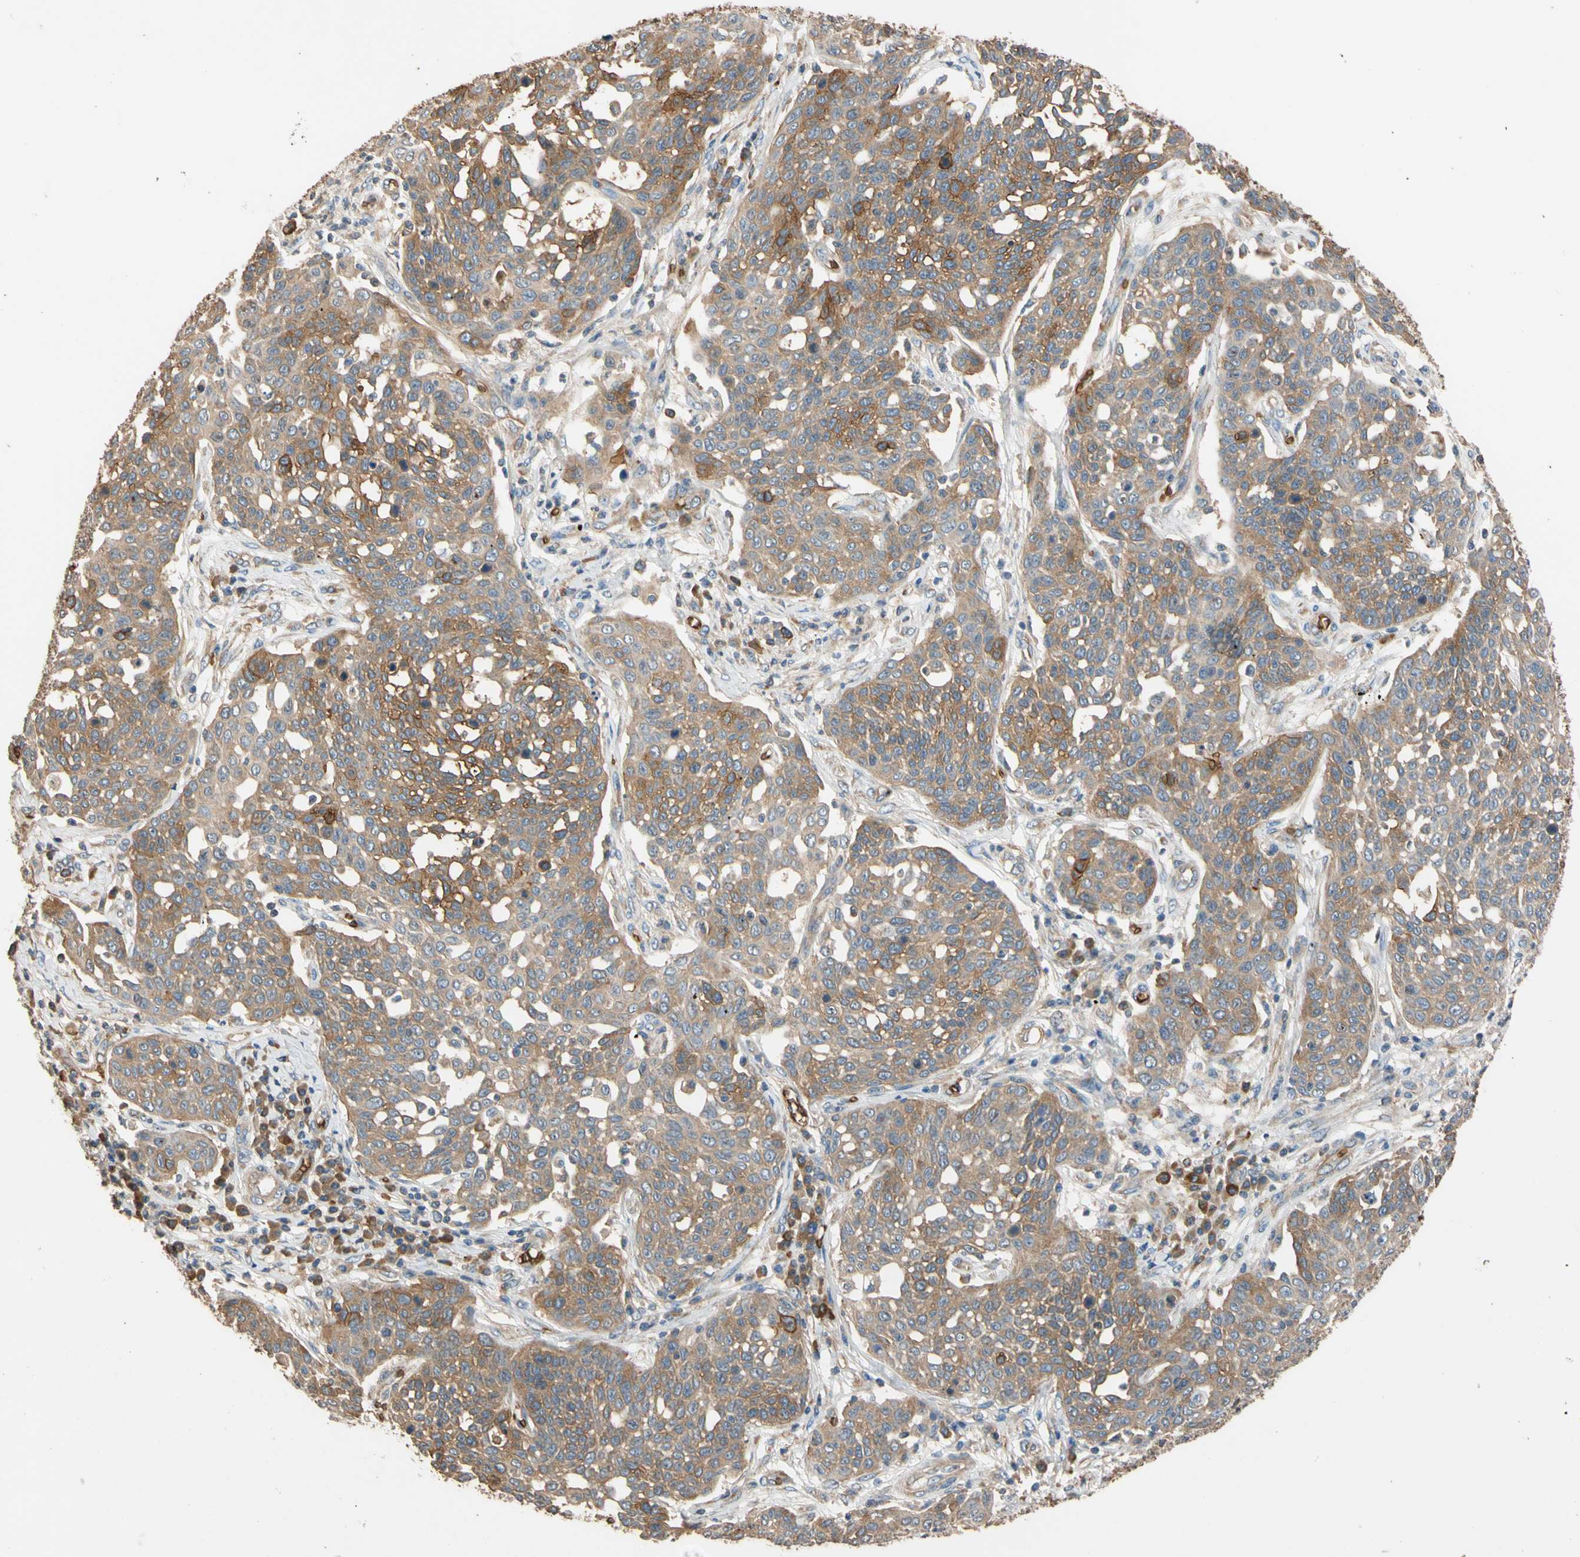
{"staining": {"intensity": "moderate", "quantity": ">75%", "location": "cytoplasmic/membranous"}, "tissue": "cervical cancer", "cell_type": "Tumor cells", "image_type": "cancer", "snomed": [{"axis": "morphology", "description": "Squamous cell carcinoma, NOS"}, {"axis": "topography", "description": "Cervix"}], "caption": "IHC of human squamous cell carcinoma (cervical) demonstrates medium levels of moderate cytoplasmic/membranous positivity in about >75% of tumor cells.", "gene": "RIOK2", "patient": {"sex": "female", "age": 34}}